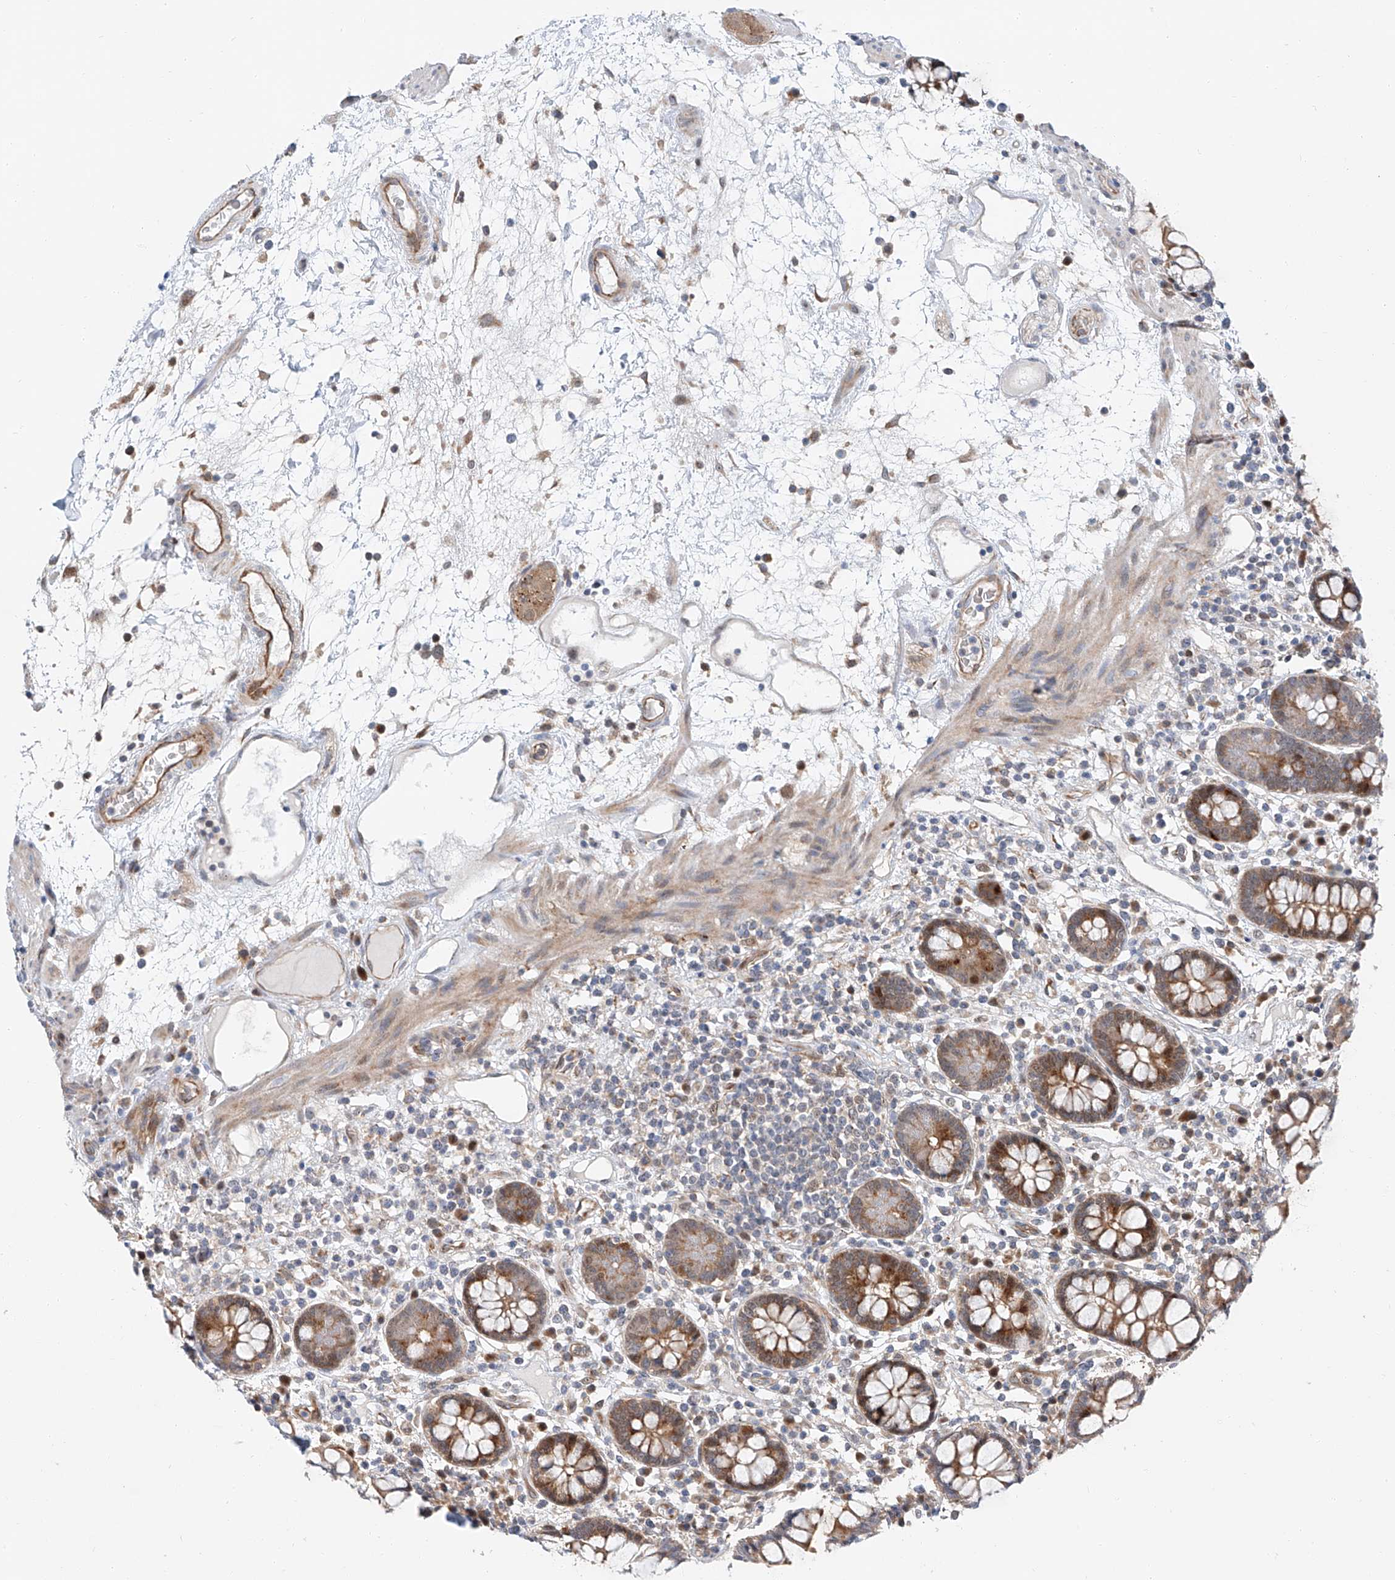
{"staining": {"intensity": "moderate", "quantity": ">75%", "location": "cytoplasmic/membranous"}, "tissue": "colon", "cell_type": "Endothelial cells", "image_type": "normal", "snomed": [{"axis": "morphology", "description": "Normal tissue, NOS"}, {"axis": "topography", "description": "Colon"}], "caption": "A medium amount of moderate cytoplasmic/membranous expression is present in approximately >75% of endothelial cells in normal colon.", "gene": "CLDND1", "patient": {"sex": "female", "age": 79}}